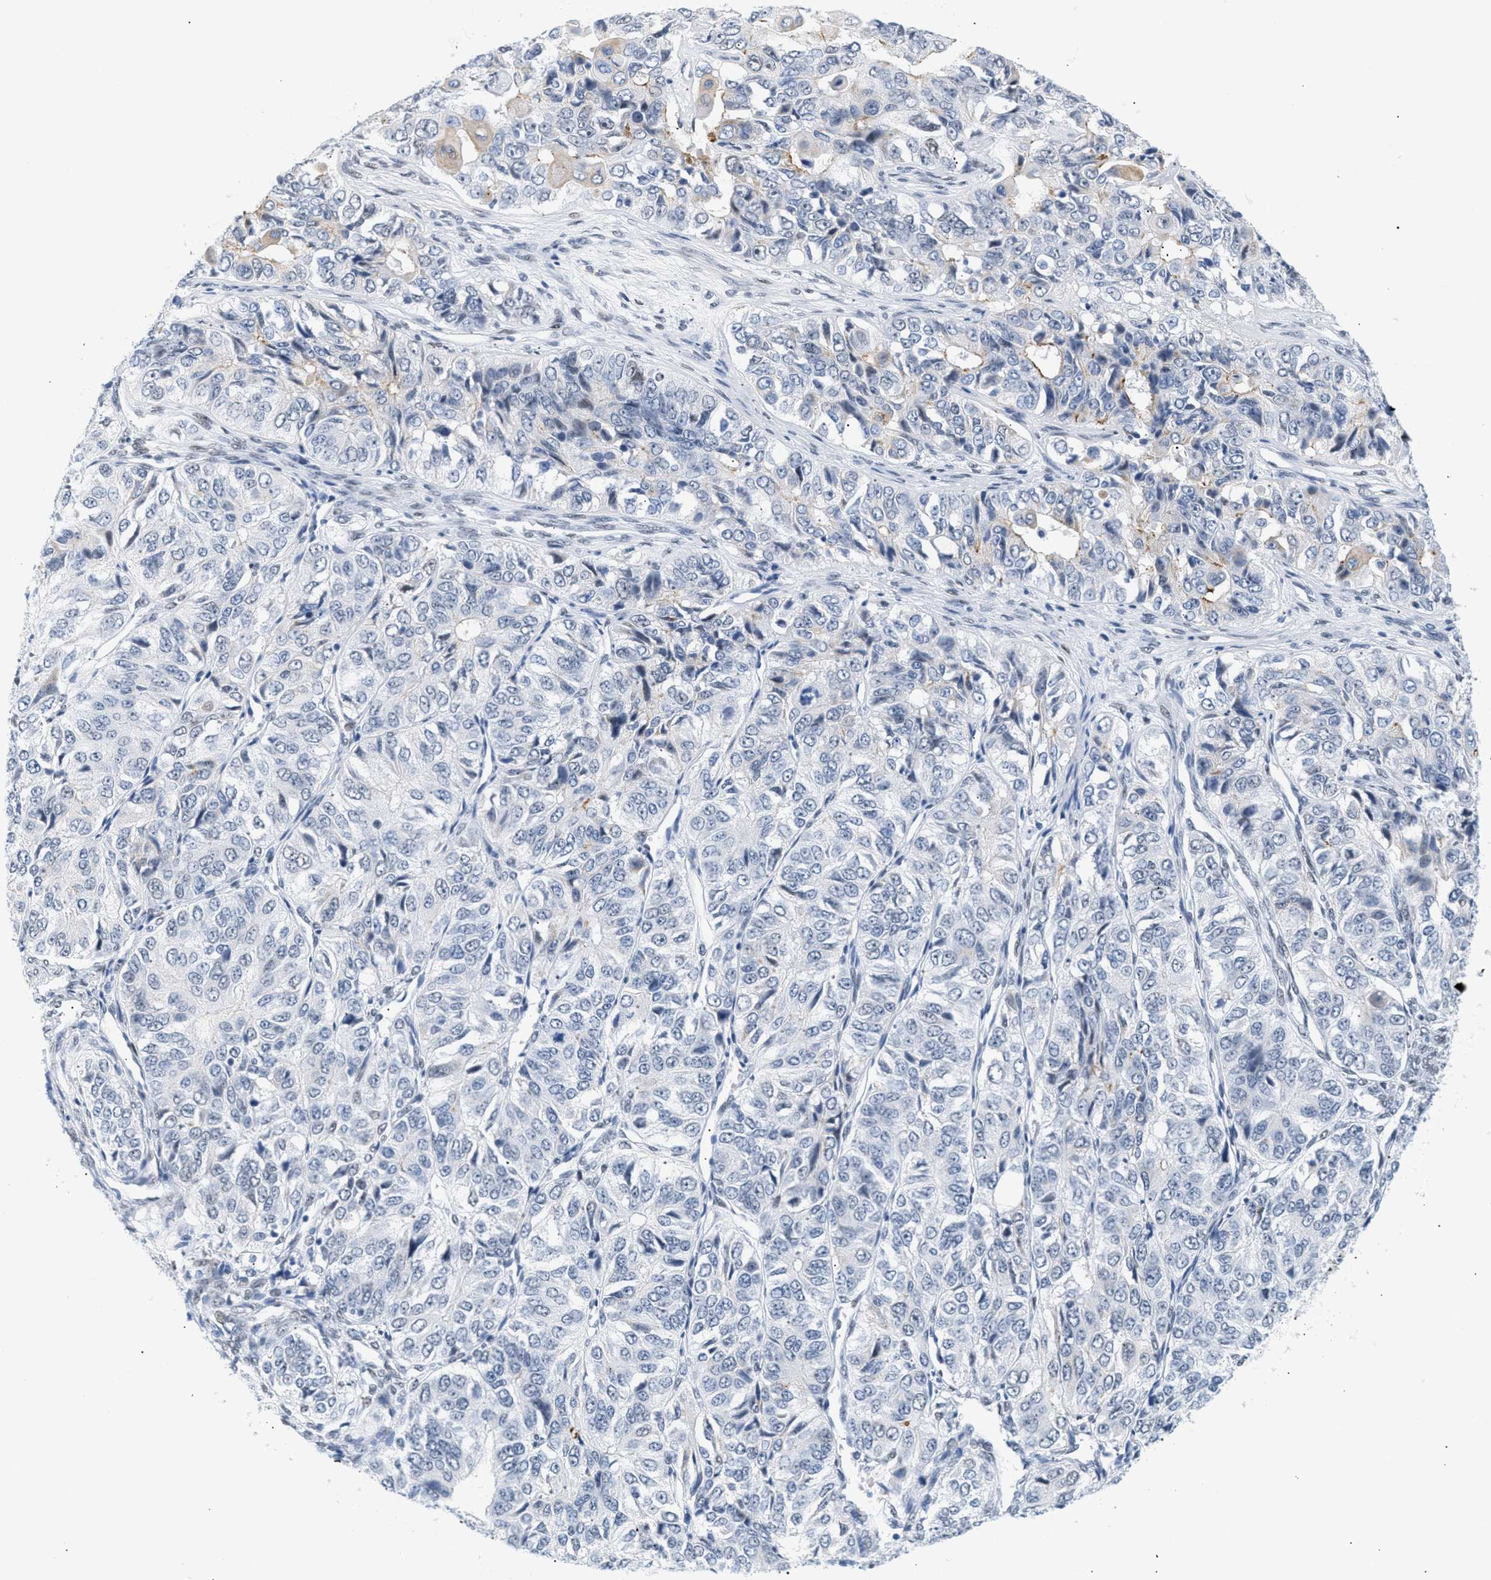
{"staining": {"intensity": "negative", "quantity": "none", "location": "none"}, "tissue": "ovarian cancer", "cell_type": "Tumor cells", "image_type": "cancer", "snomed": [{"axis": "morphology", "description": "Carcinoma, endometroid"}, {"axis": "topography", "description": "Ovary"}], "caption": "An image of human ovarian endometroid carcinoma is negative for staining in tumor cells.", "gene": "ELN", "patient": {"sex": "female", "age": 51}}